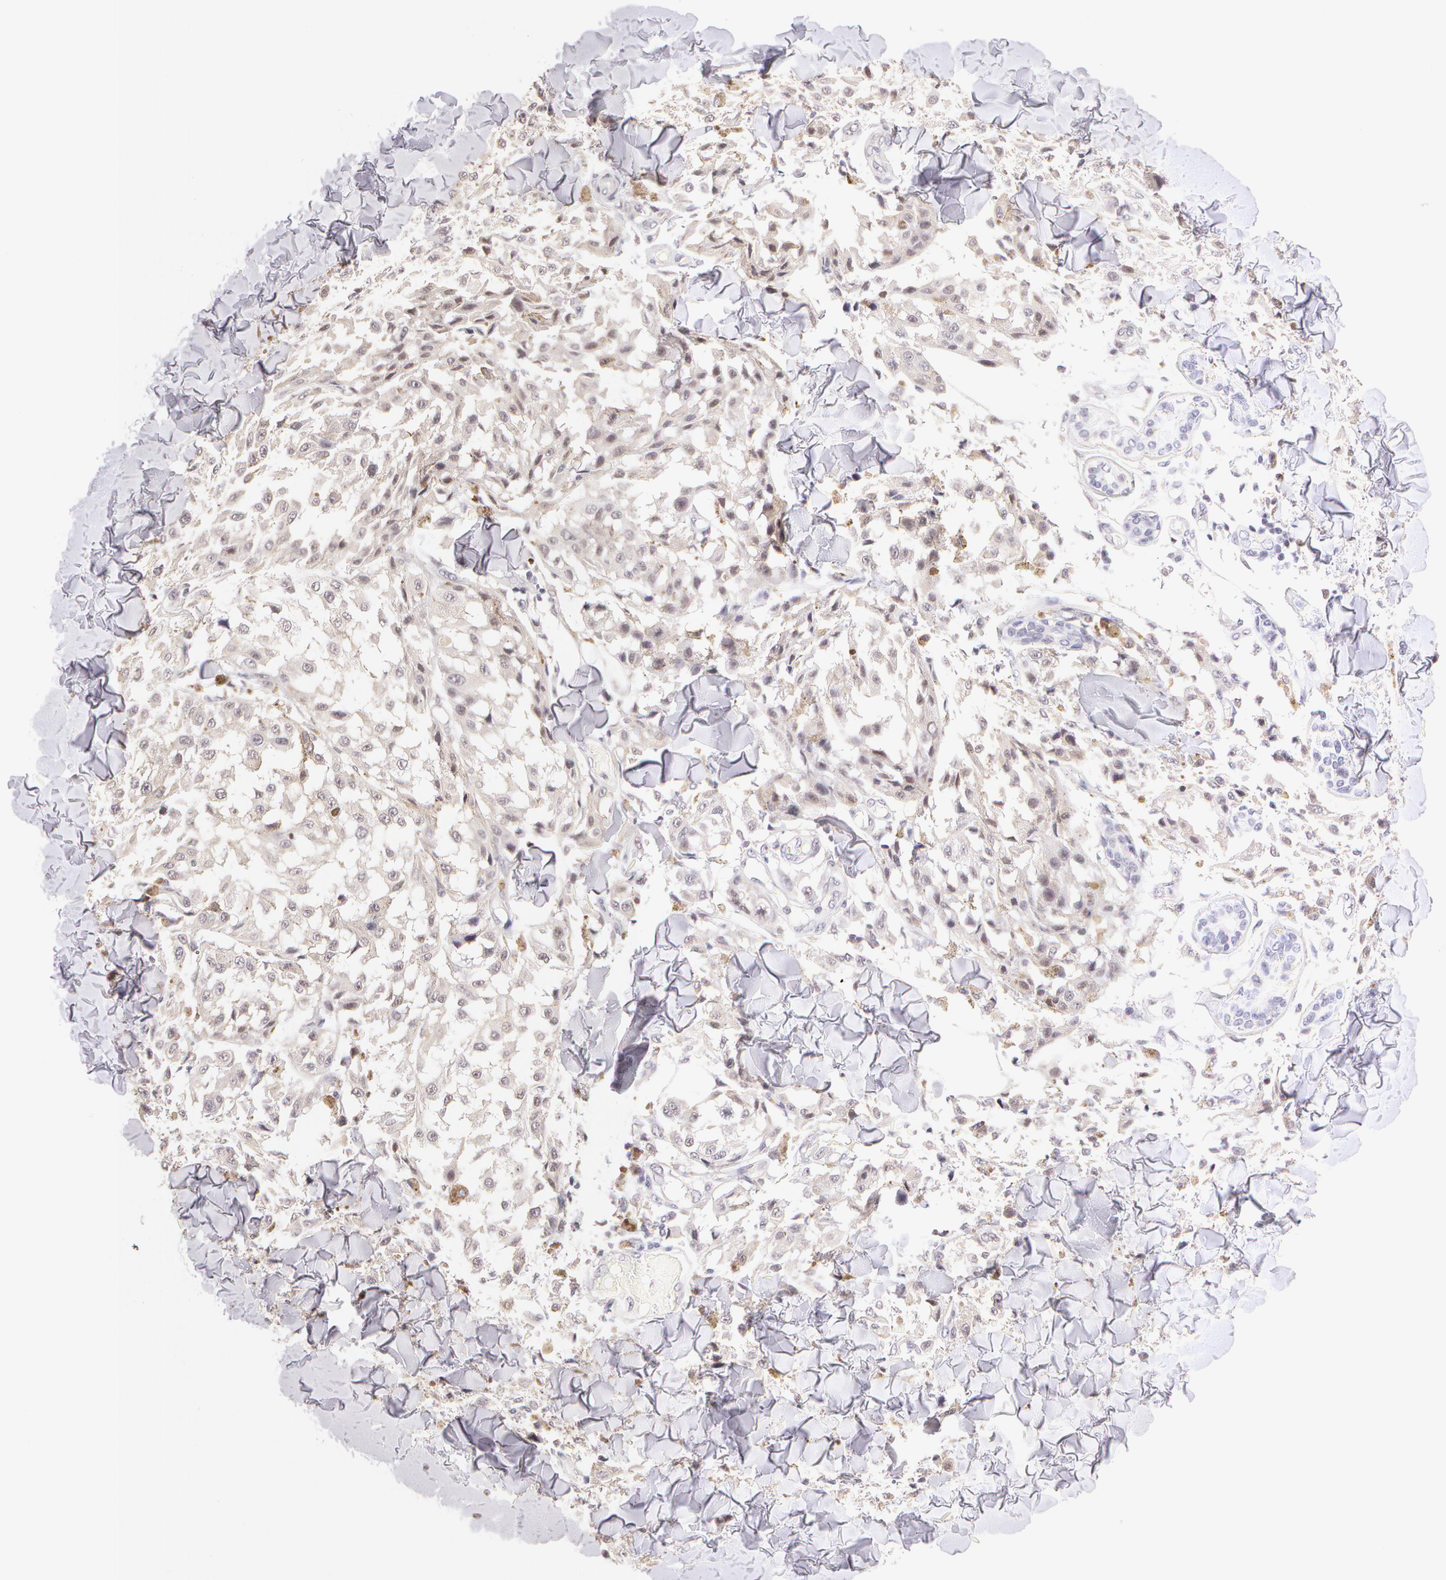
{"staining": {"intensity": "negative", "quantity": "none", "location": "none"}, "tissue": "melanoma", "cell_type": "Tumor cells", "image_type": "cancer", "snomed": [{"axis": "morphology", "description": "Malignant melanoma, NOS"}, {"axis": "topography", "description": "Skin"}], "caption": "Tumor cells show no significant protein expression in melanoma.", "gene": "ZNF597", "patient": {"sex": "female", "age": 64}}